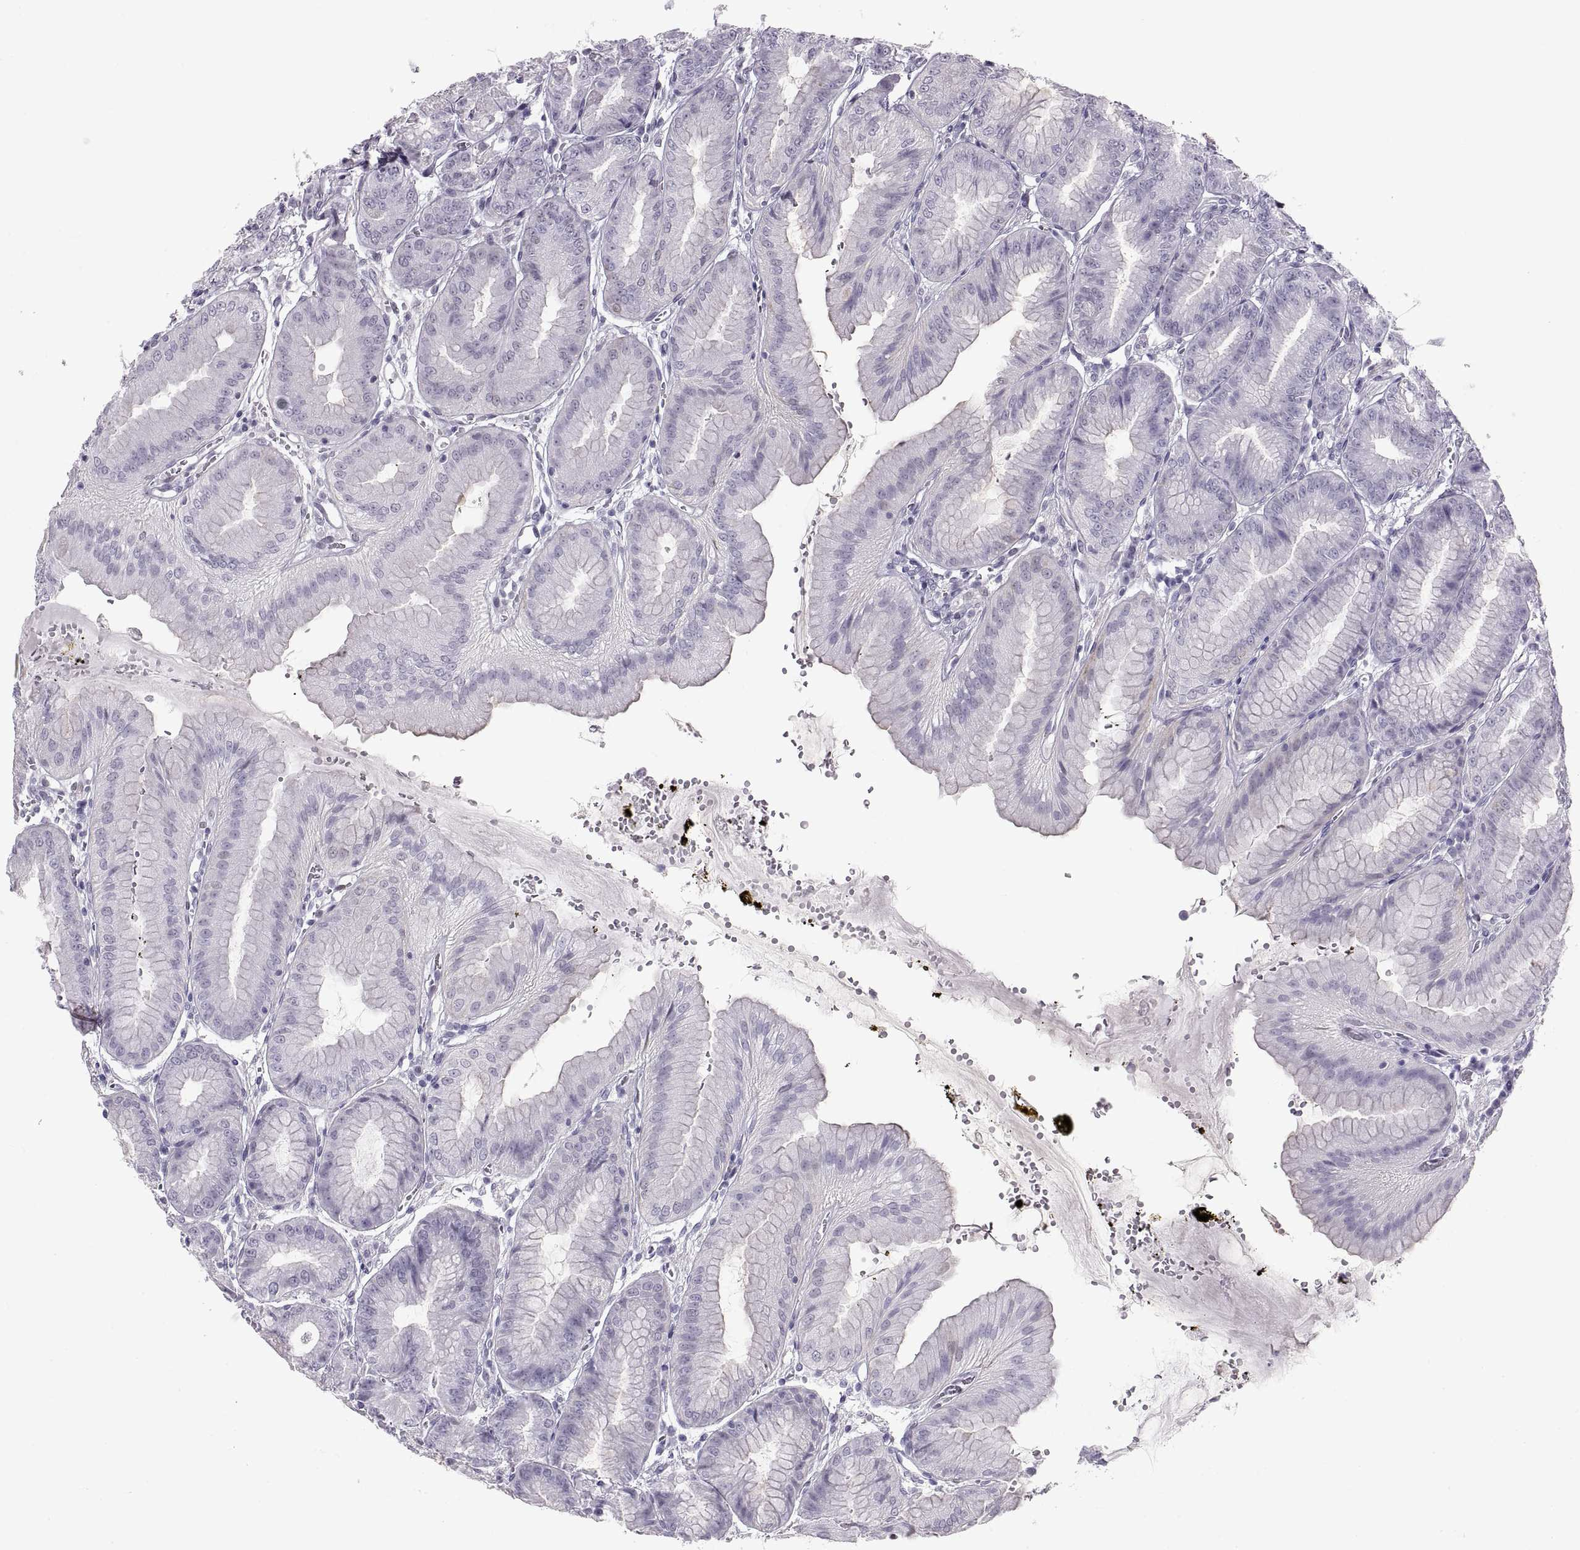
{"staining": {"intensity": "negative", "quantity": "none", "location": "none"}, "tissue": "stomach", "cell_type": "Glandular cells", "image_type": "normal", "snomed": [{"axis": "morphology", "description": "Normal tissue, NOS"}, {"axis": "topography", "description": "Stomach, lower"}], "caption": "Micrograph shows no significant protein expression in glandular cells of unremarkable stomach. (IHC, brightfield microscopy, high magnification).", "gene": "NANOS3", "patient": {"sex": "male", "age": 71}}